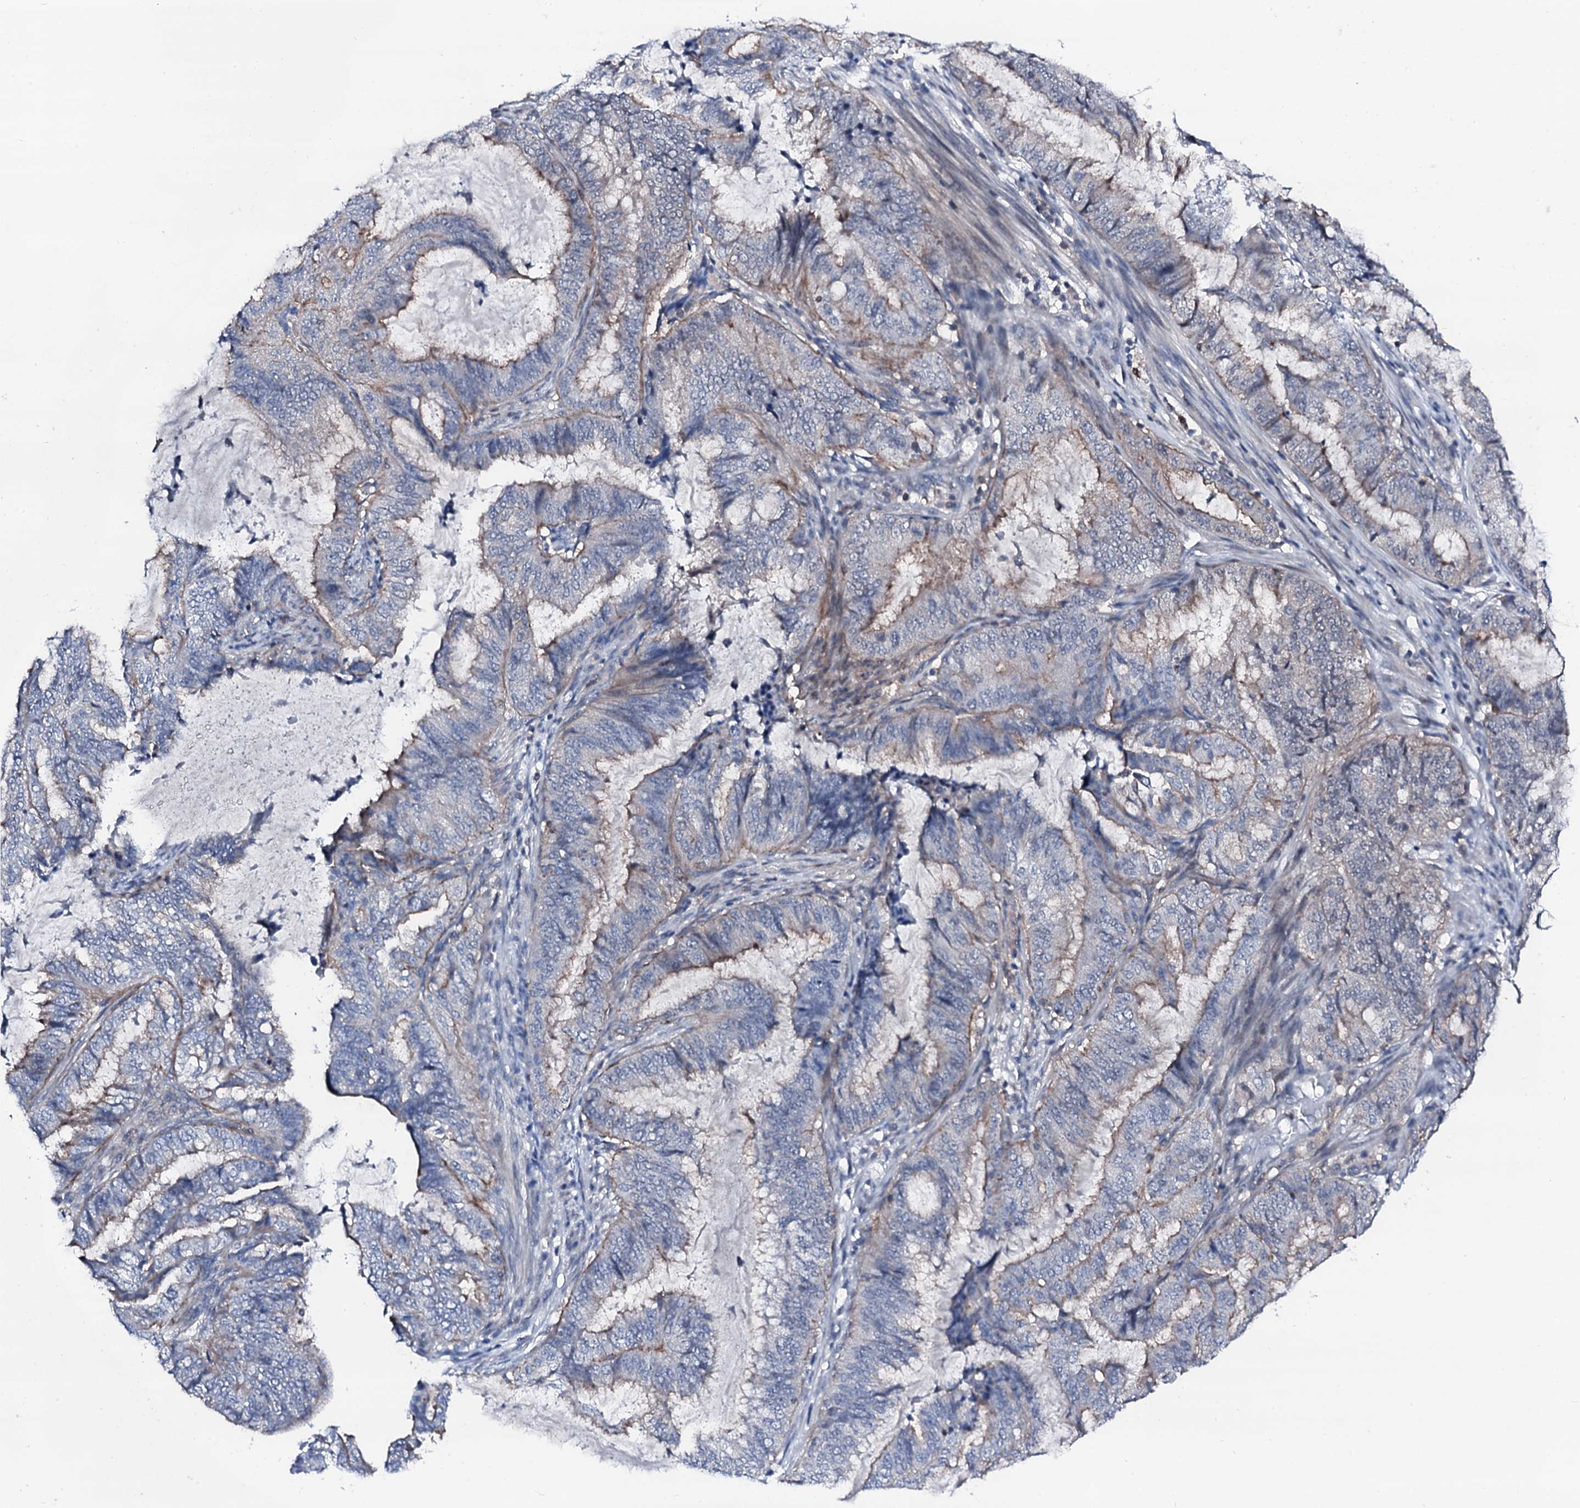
{"staining": {"intensity": "weak", "quantity": "<25%", "location": "cytoplasmic/membranous"}, "tissue": "endometrial cancer", "cell_type": "Tumor cells", "image_type": "cancer", "snomed": [{"axis": "morphology", "description": "Adenocarcinoma, NOS"}, {"axis": "topography", "description": "Endometrium"}], "caption": "Tumor cells are negative for protein expression in human adenocarcinoma (endometrial).", "gene": "TRAFD1", "patient": {"sex": "female", "age": 51}}